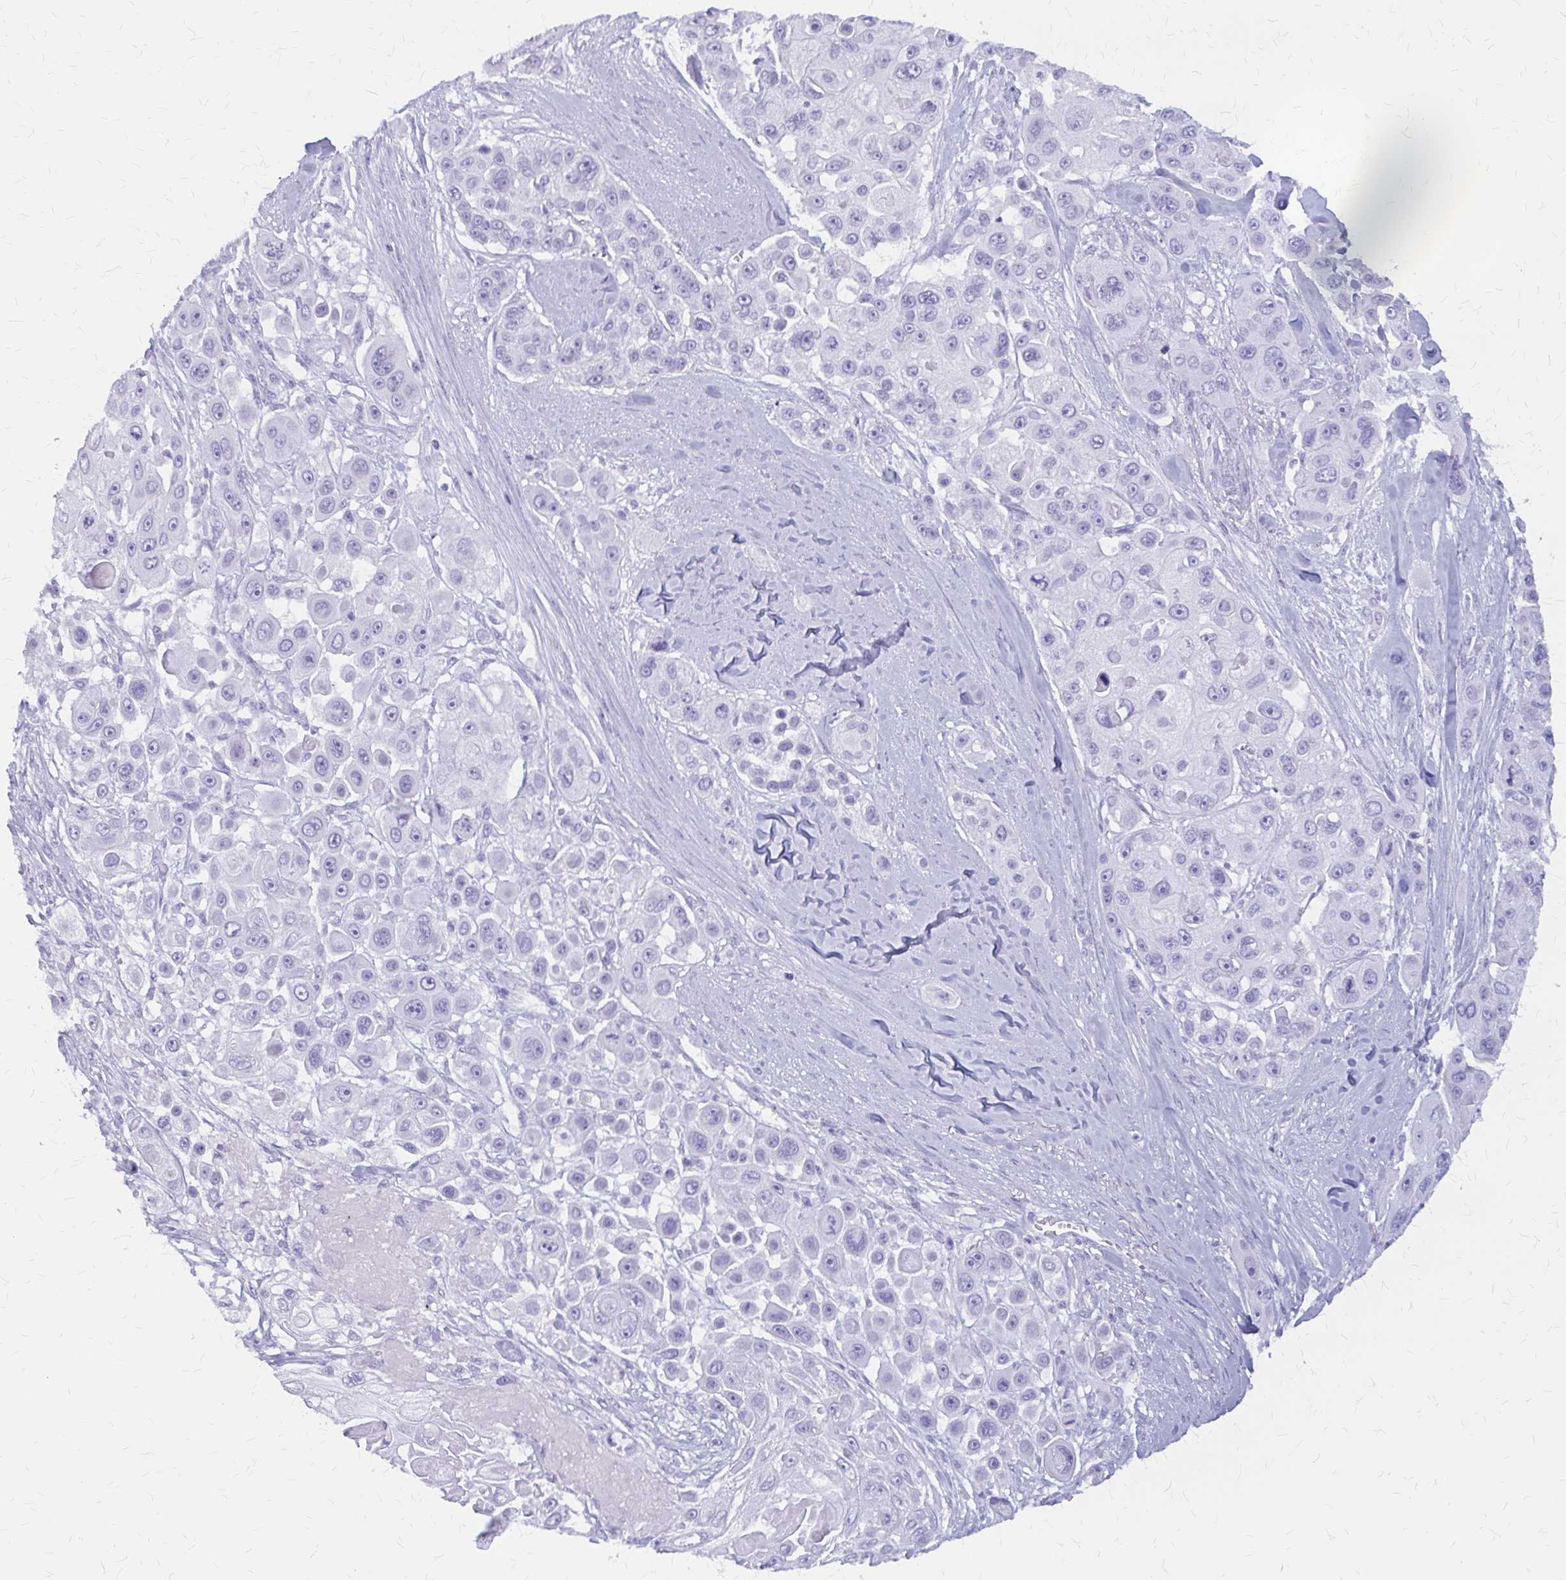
{"staining": {"intensity": "negative", "quantity": "none", "location": "none"}, "tissue": "skin cancer", "cell_type": "Tumor cells", "image_type": "cancer", "snomed": [{"axis": "morphology", "description": "Squamous cell carcinoma, NOS"}, {"axis": "topography", "description": "Skin"}], "caption": "This is a histopathology image of immunohistochemistry staining of skin cancer (squamous cell carcinoma), which shows no staining in tumor cells.", "gene": "KLHDC7A", "patient": {"sex": "male", "age": 67}}